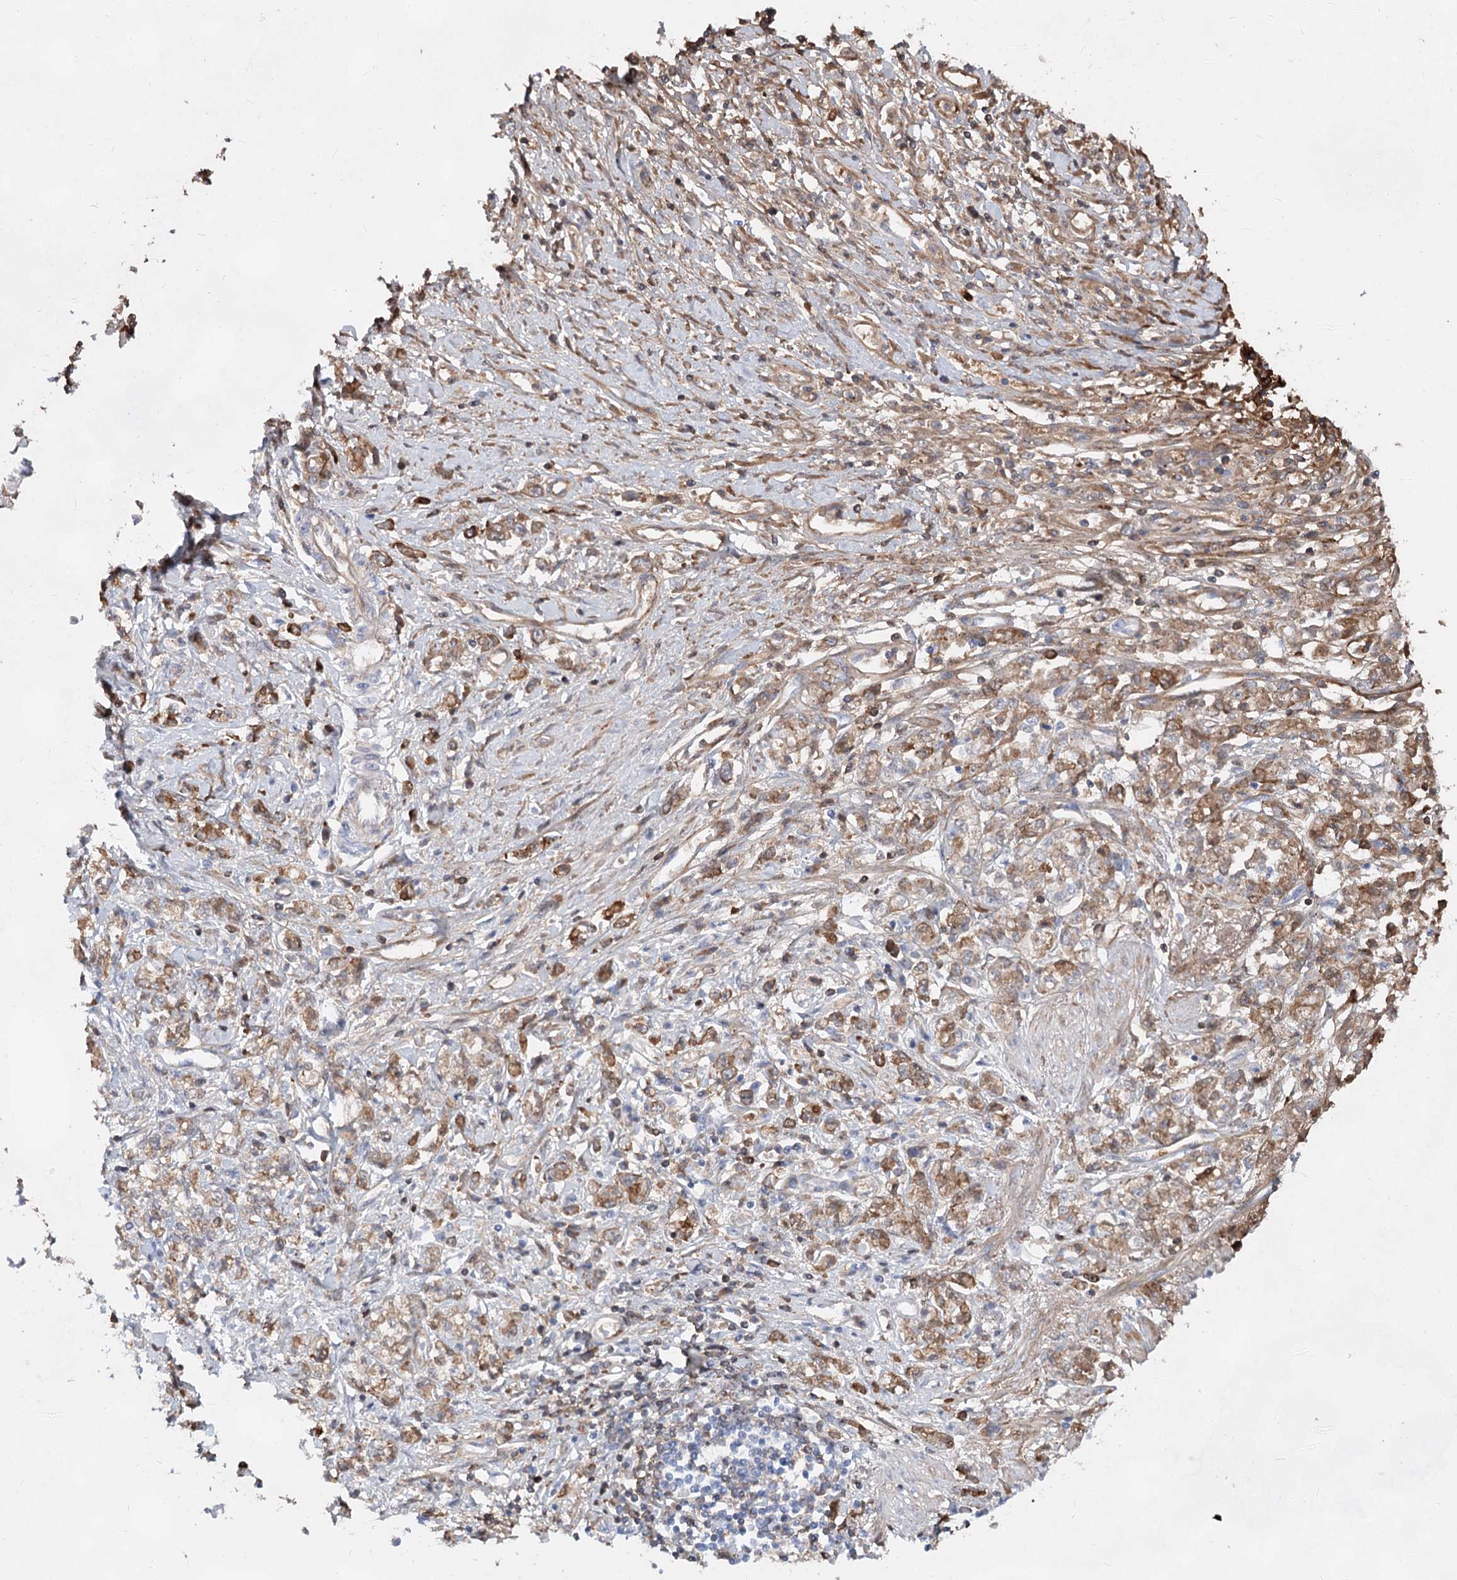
{"staining": {"intensity": "weak", "quantity": ">75%", "location": "cytoplasmic/membranous"}, "tissue": "stomach cancer", "cell_type": "Tumor cells", "image_type": "cancer", "snomed": [{"axis": "morphology", "description": "Adenocarcinoma, NOS"}, {"axis": "topography", "description": "Stomach"}], "caption": "Weak cytoplasmic/membranous protein positivity is identified in about >75% of tumor cells in stomach cancer. (IHC, brightfield microscopy, high magnification).", "gene": "TASOR2", "patient": {"sex": "female", "age": 76}}